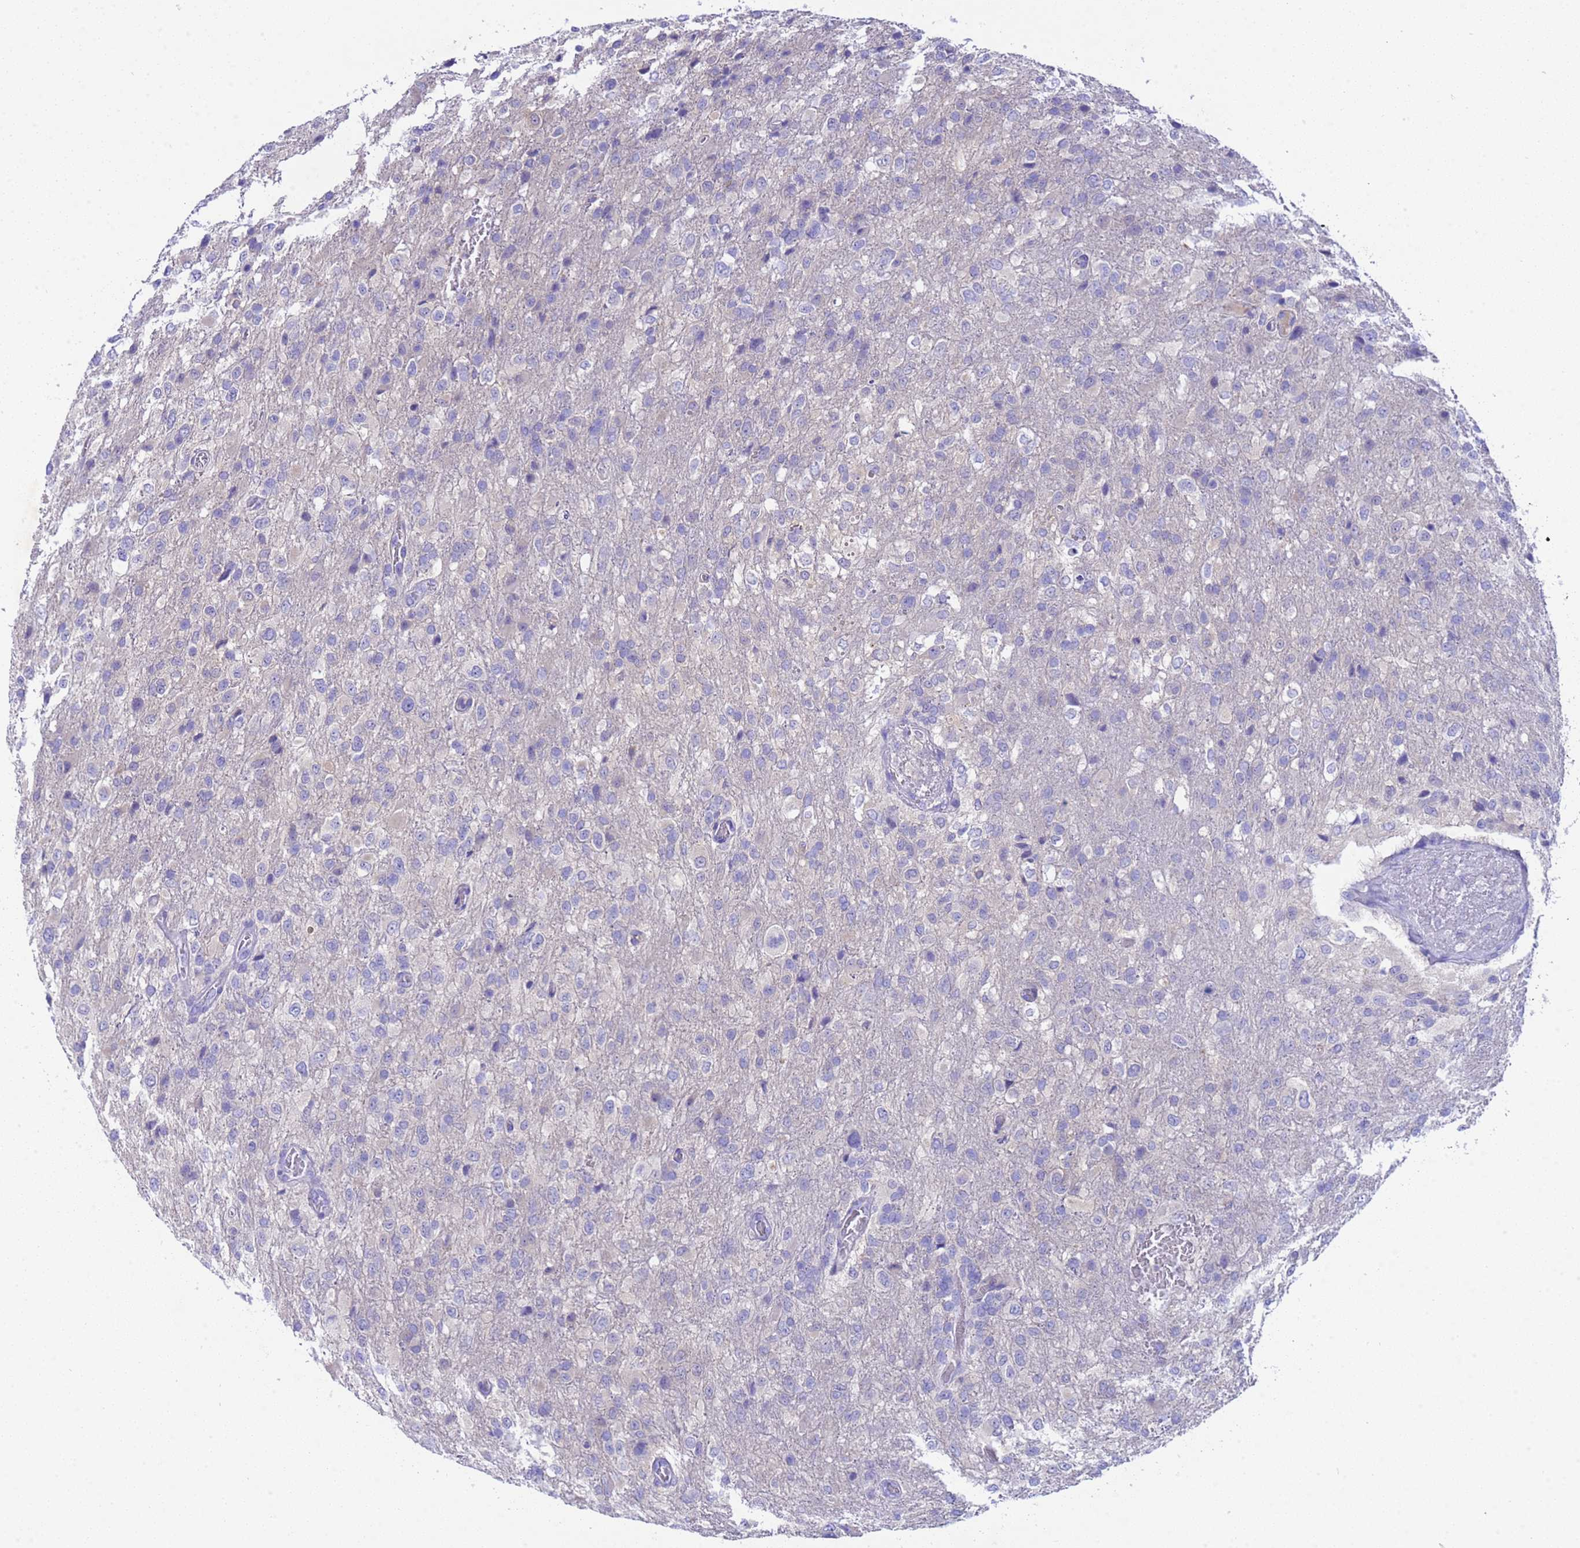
{"staining": {"intensity": "negative", "quantity": "none", "location": "none"}, "tissue": "glioma", "cell_type": "Tumor cells", "image_type": "cancer", "snomed": [{"axis": "morphology", "description": "Glioma, malignant, High grade"}, {"axis": "topography", "description": "Brain"}], "caption": "IHC of malignant high-grade glioma shows no expression in tumor cells.", "gene": "USP38", "patient": {"sex": "female", "age": 74}}